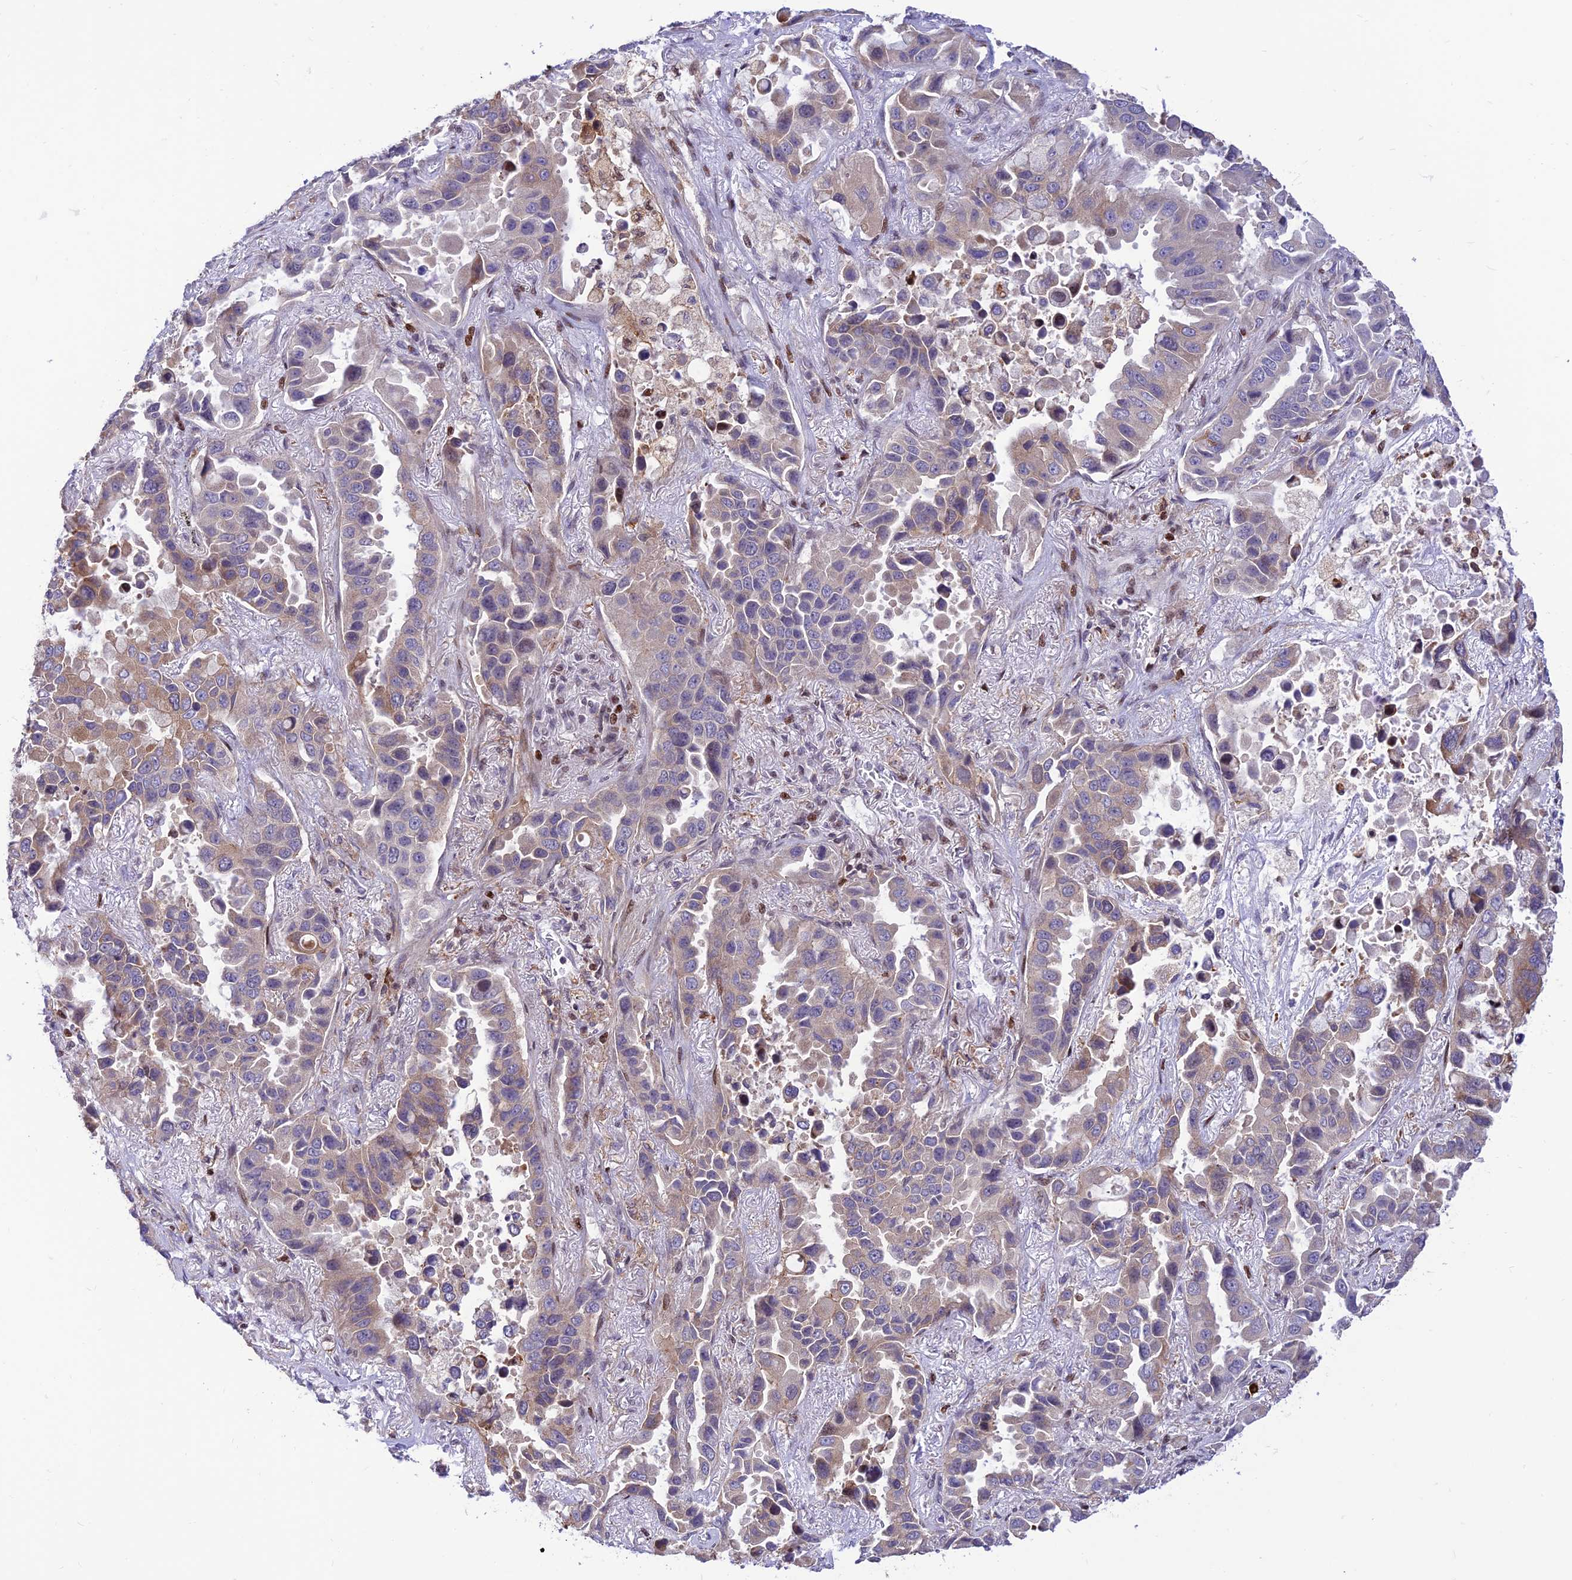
{"staining": {"intensity": "weak", "quantity": ">75%", "location": "cytoplasmic/membranous"}, "tissue": "lung cancer", "cell_type": "Tumor cells", "image_type": "cancer", "snomed": [{"axis": "morphology", "description": "Adenocarcinoma, NOS"}, {"axis": "topography", "description": "Lung"}], "caption": "This histopathology image demonstrates adenocarcinoma (lung) stained with immunohistochemistry to label a protein in brown. The cytoplasmic/membranous of tumor cells show weak positivity for the protein. Nuclei are counter-stained blue.", "gene": "FAM186B", "patient": {"sex": "male", "age": 64}}